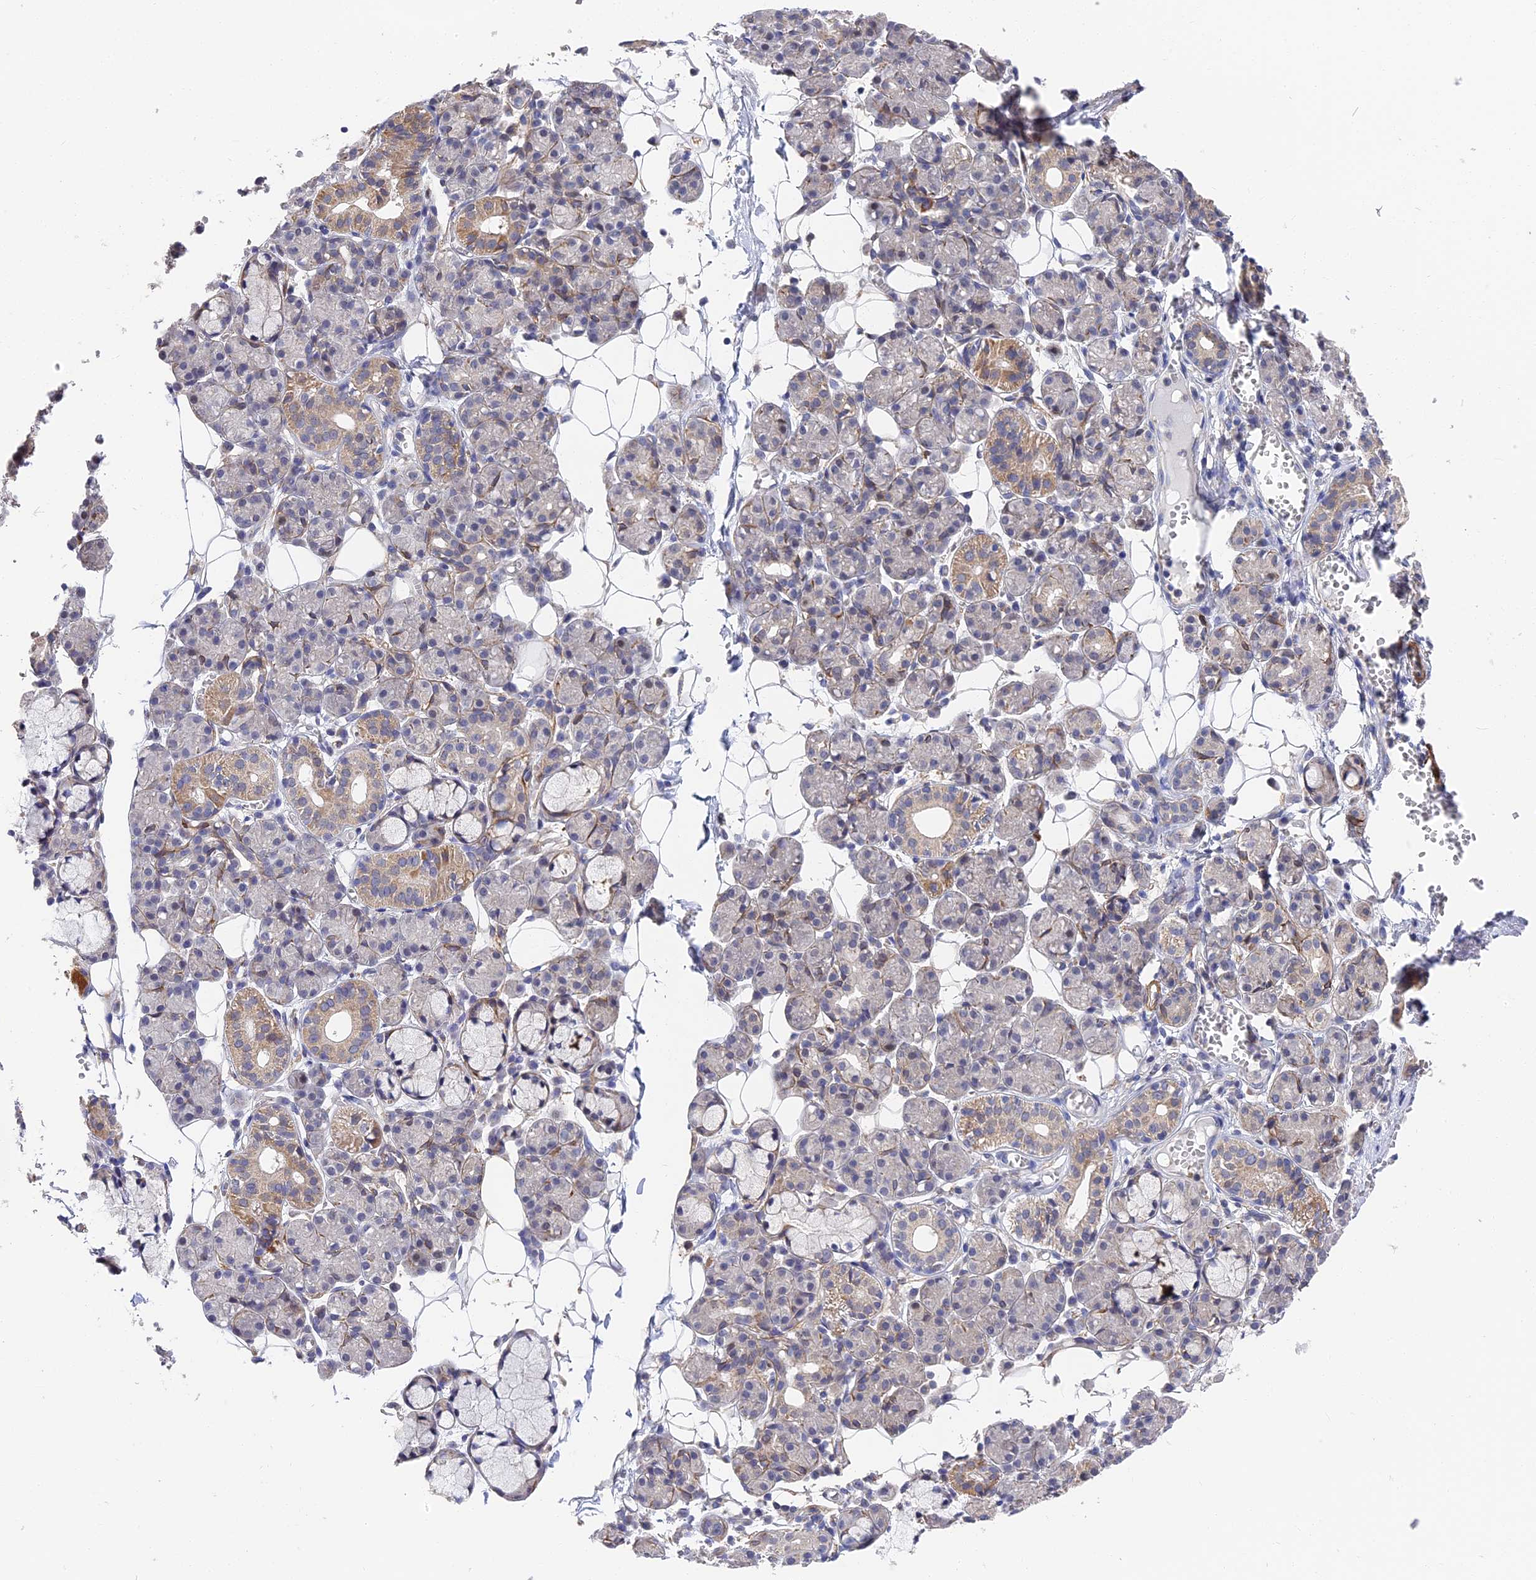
{"staining": {"intensity": "moderate", "quantity": "<25%", "location": "cytoplasmic/membranous"}, "tissue": "salivary gland", "cell_type": "Glandular cells", "image_type": "normal", "snomed": [{"axis": "morphology", "description": "Normal tissue, NOS"}, {"axis": "topography", "description": "Salivary gland"}], "caption": "This micrograph demonstrates normal salivary gland stained with IHC to label a protein in brown. The cytoplasmic/membranous of glandular cells show moderate positivity for the protein. Nuclei are counter-stained blue.", "gene": "CCDC113", "patient": {"sex": "male", "age": 63}}